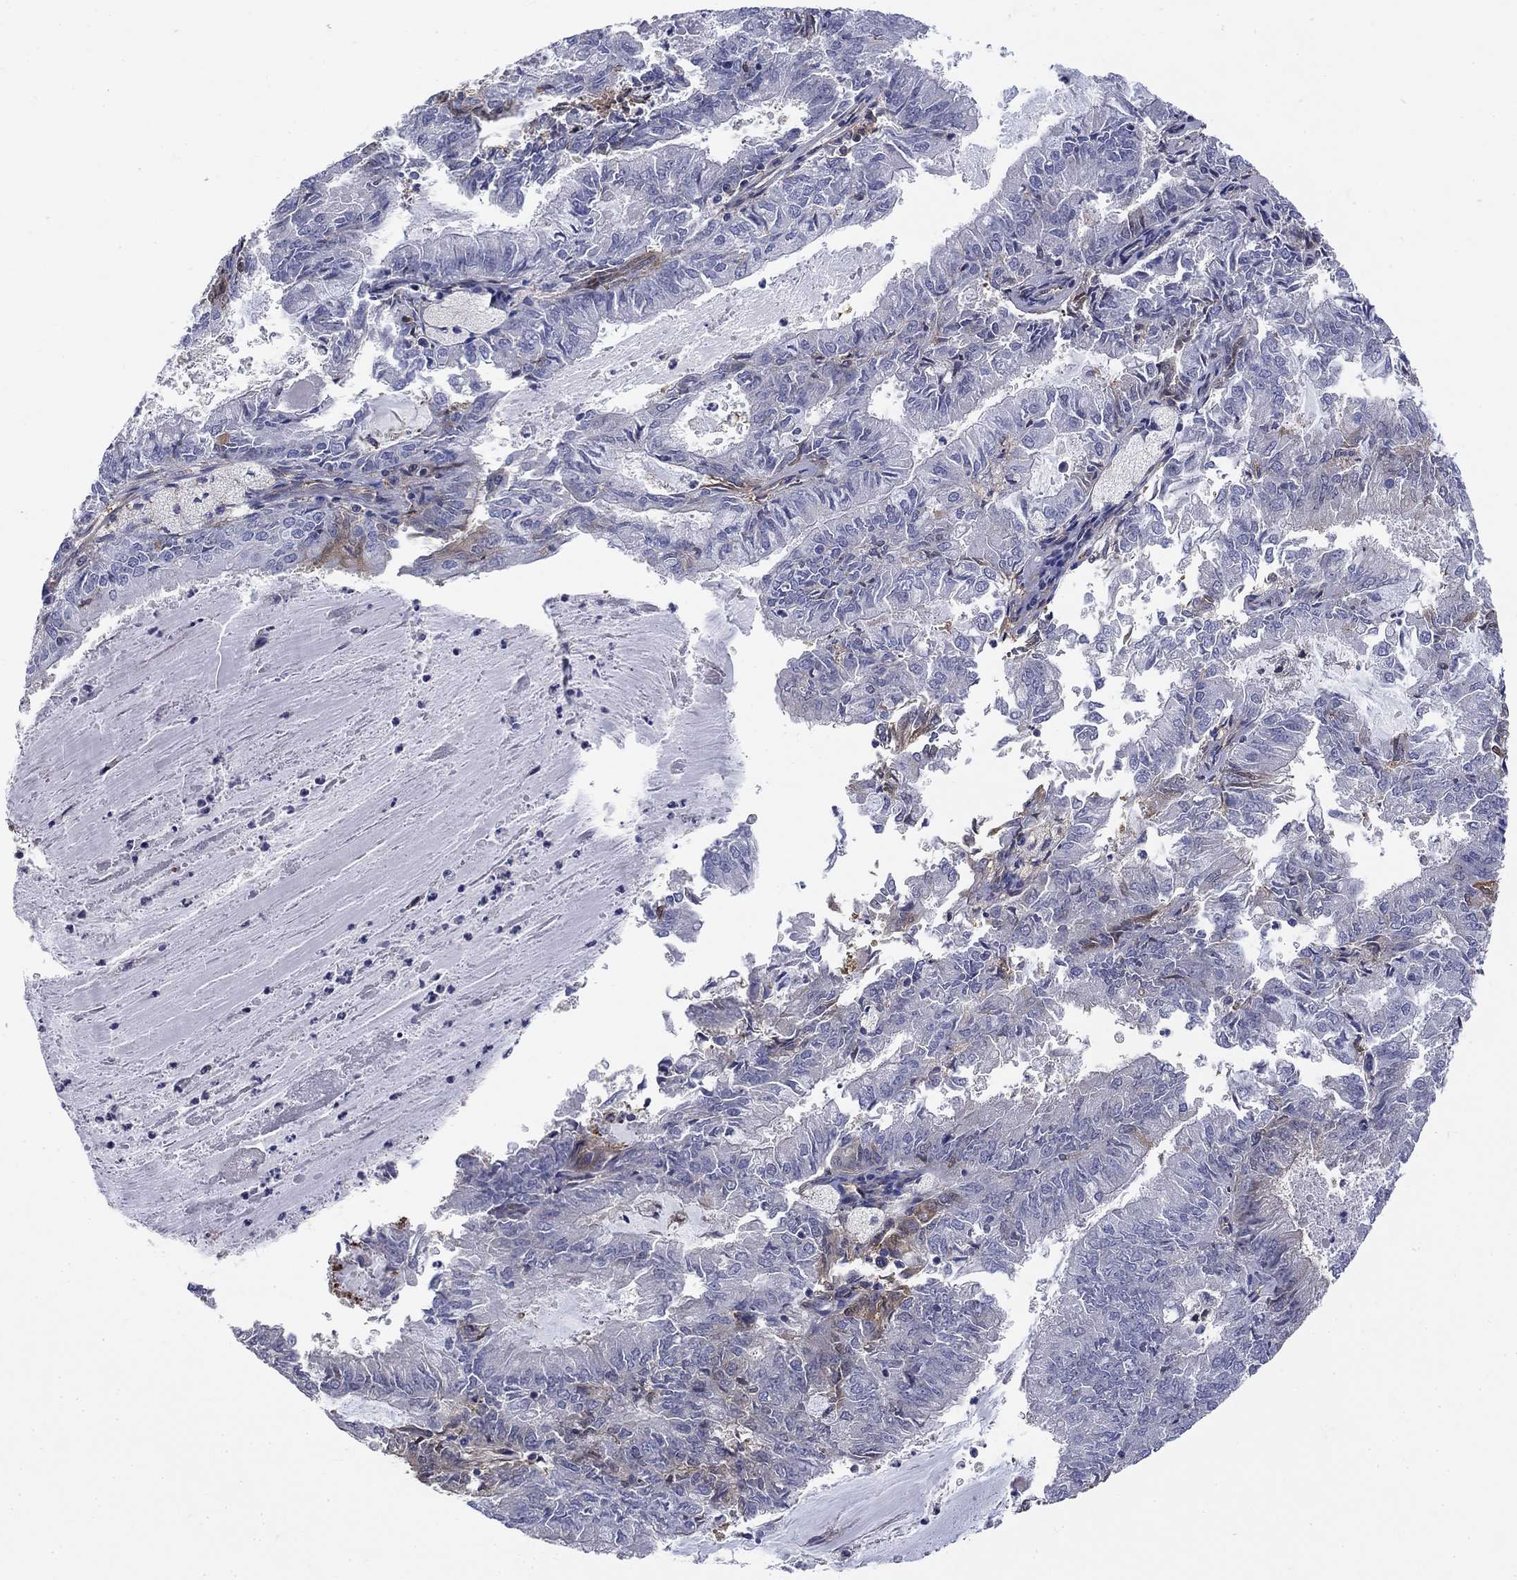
{"staining": {"intensity": "negative", "quantity": "none", "location": "none"}, "tissue": "endometrial cancer", "cell_type": "Tumor cells", "image_type": "cancer", "snomed": [{"axis": "morphology", "description": "Adenocarcinoma, NOS"}, {"axis": "topography", "description": "Endometrium"}], "caption": "This is a photomicrograph of immunohistochemistry (IHC) staining of endometrial cancer, which shows no expression in tumor cells.", "gene": "DPYSL2", "patient": {"sex": "female", "age": 57}}